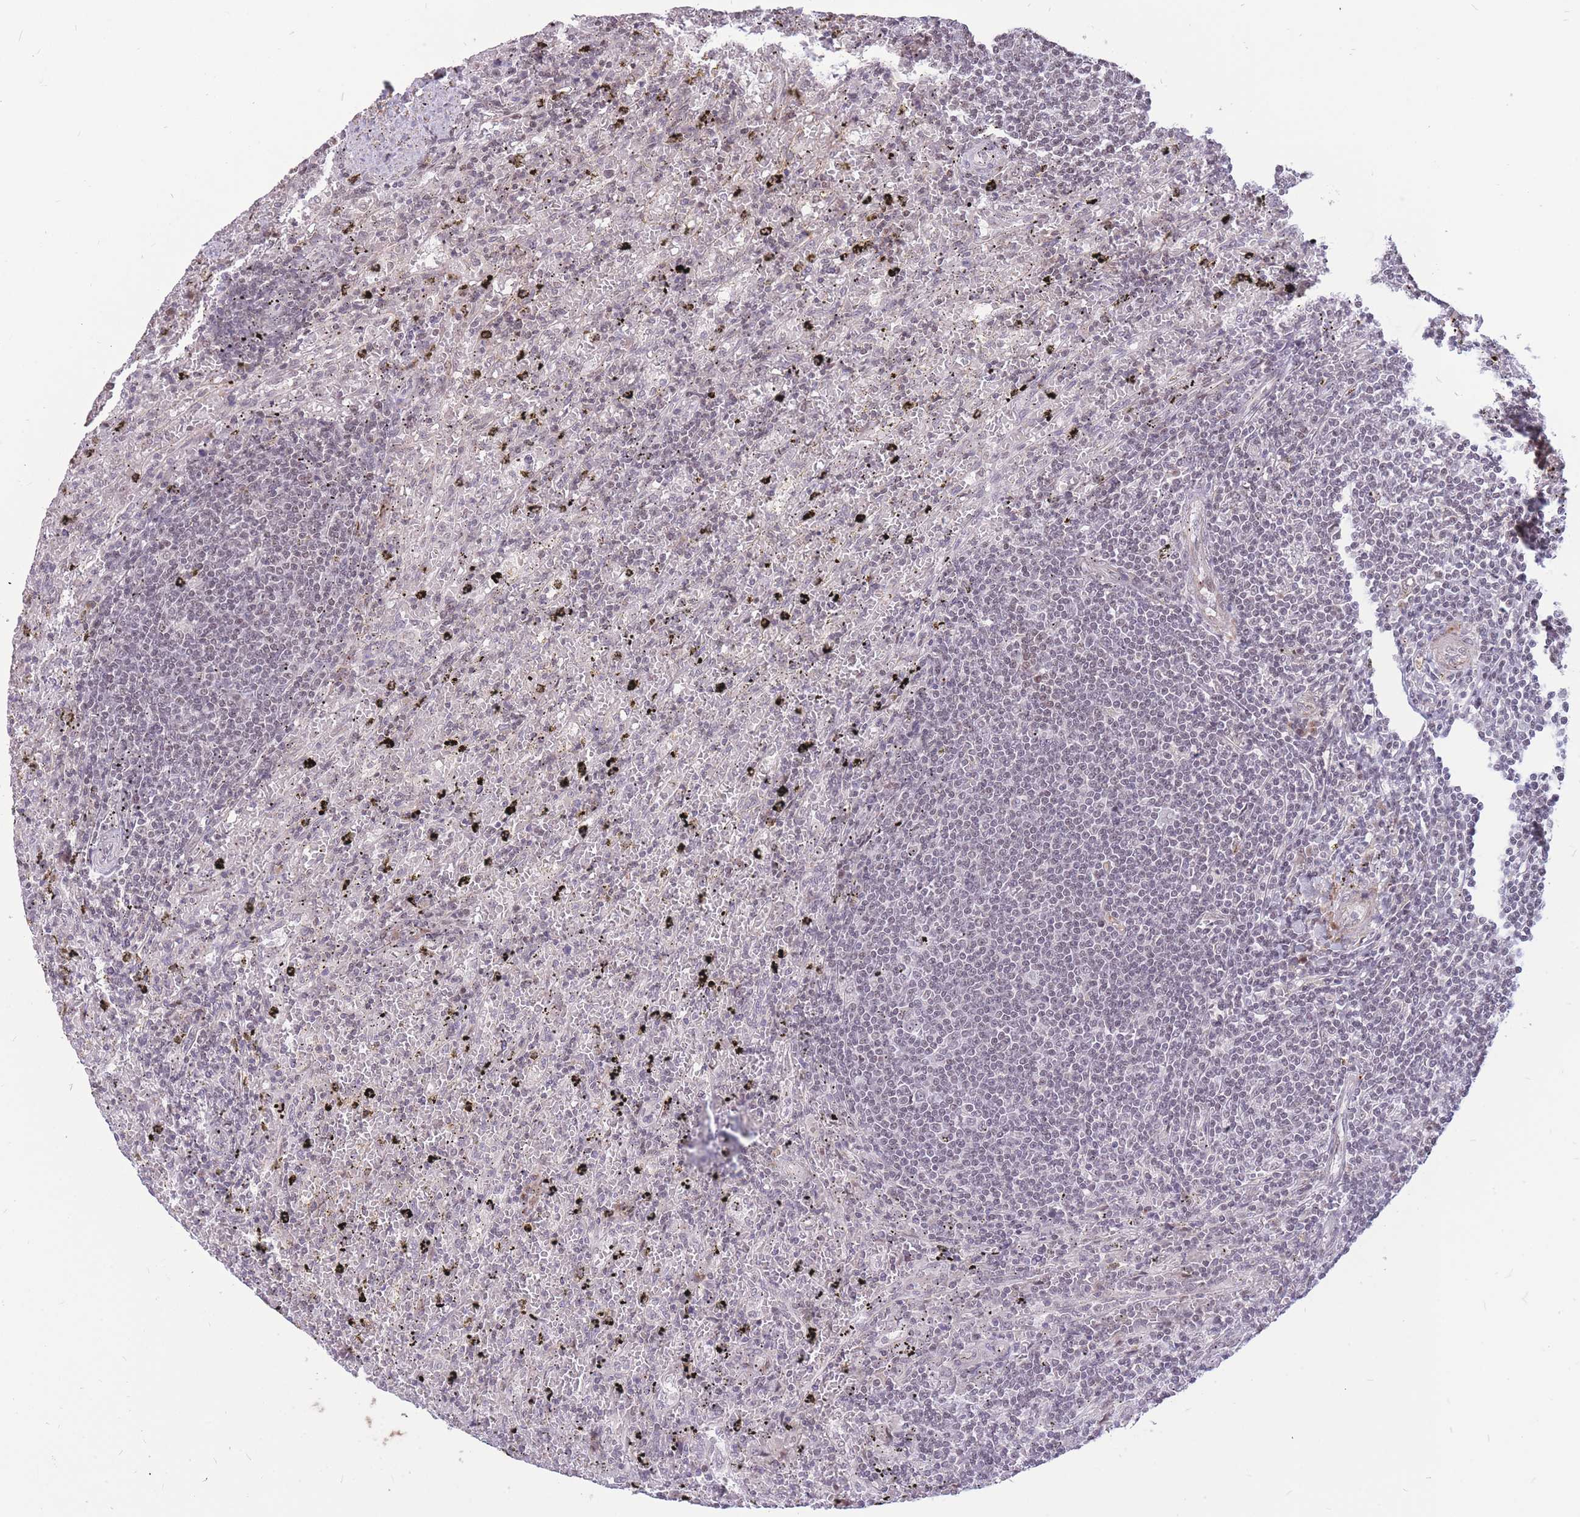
{"staining": {"intensity": "negative", "quantity": "none", "location": "none"}, "tissue": "lymphoma", "cell_type": "Tumor cells", "image_type": "cancer", "snomed": [{"axis": "morphology", "description": "Malignant lymphoma, non-Hodgkin's type, Low grade"}, {"axis": "topography", "description": "Spleen"}], "caption": "Photomicrograph shows no protein expression in tumor cells of malignant lymphoma, non-Hodgkin's type (low-grade) tissue. (Immunohistochemistry (ihc), brightfield microscopy, high magnification).", "gene": "ADD2", "patient": {"sex": "male", "age": 76}}